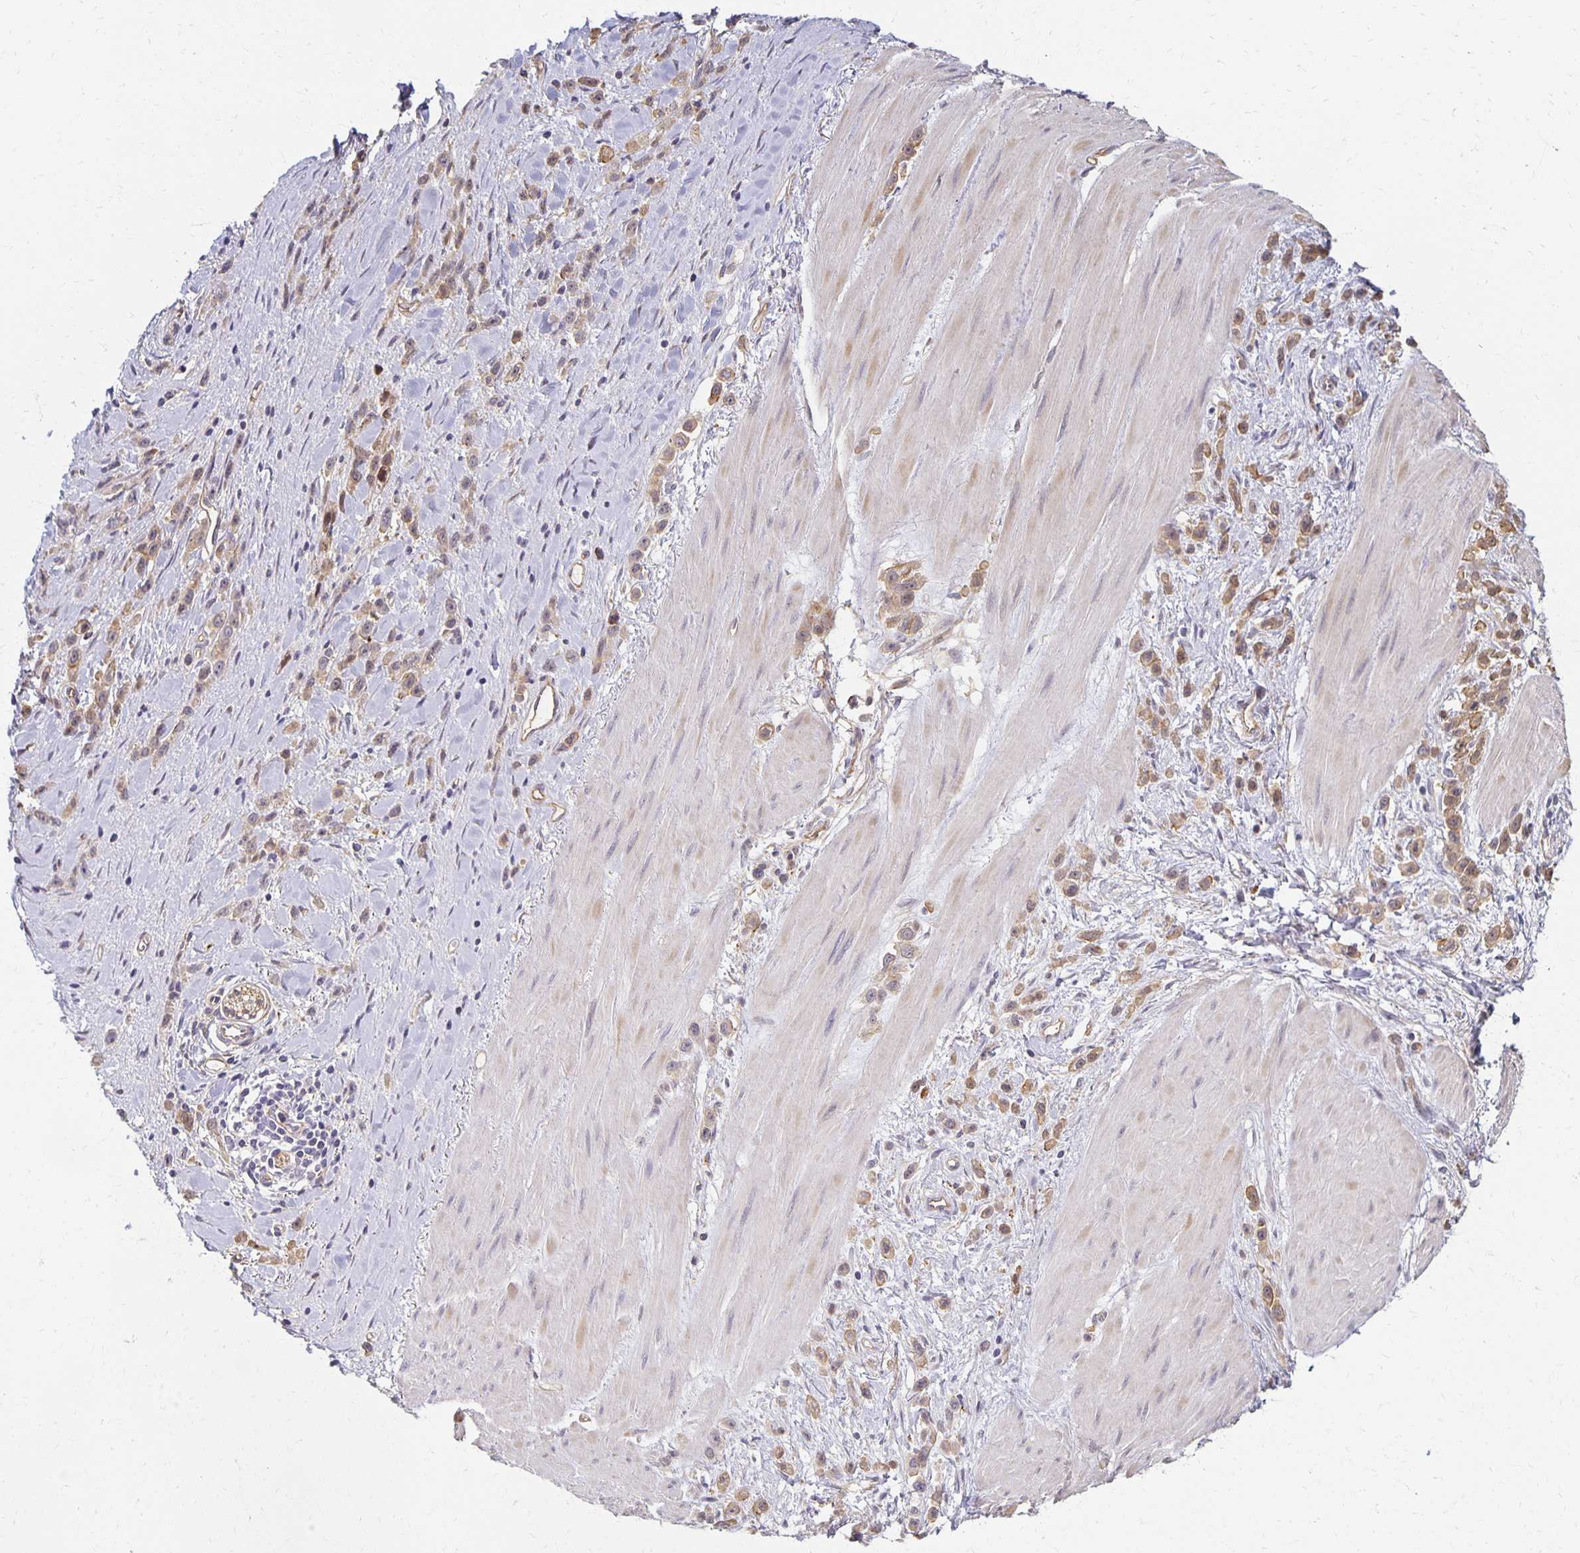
{"staining": {"intensity": "moderate", "quantity": ">75%", "location": "cytoplasmic/membranous"}, "tissue": "stomach cancer", "cell_type": "Tumor cells", "image_type": "cancer", "snomed": [{"axis": "morphology", "description": "Adenocarcinoma, NOS"}, {"axis": "topography", "description": "Stomach"}], "caption": "A brown stain highlights moderate cytoplasmic/membranous positivity of a protein in human stomach cancer (adenocarcinoma) tumor cells.", "gene": "SORL1", "patient": {"sex": "male", "age": 47}}